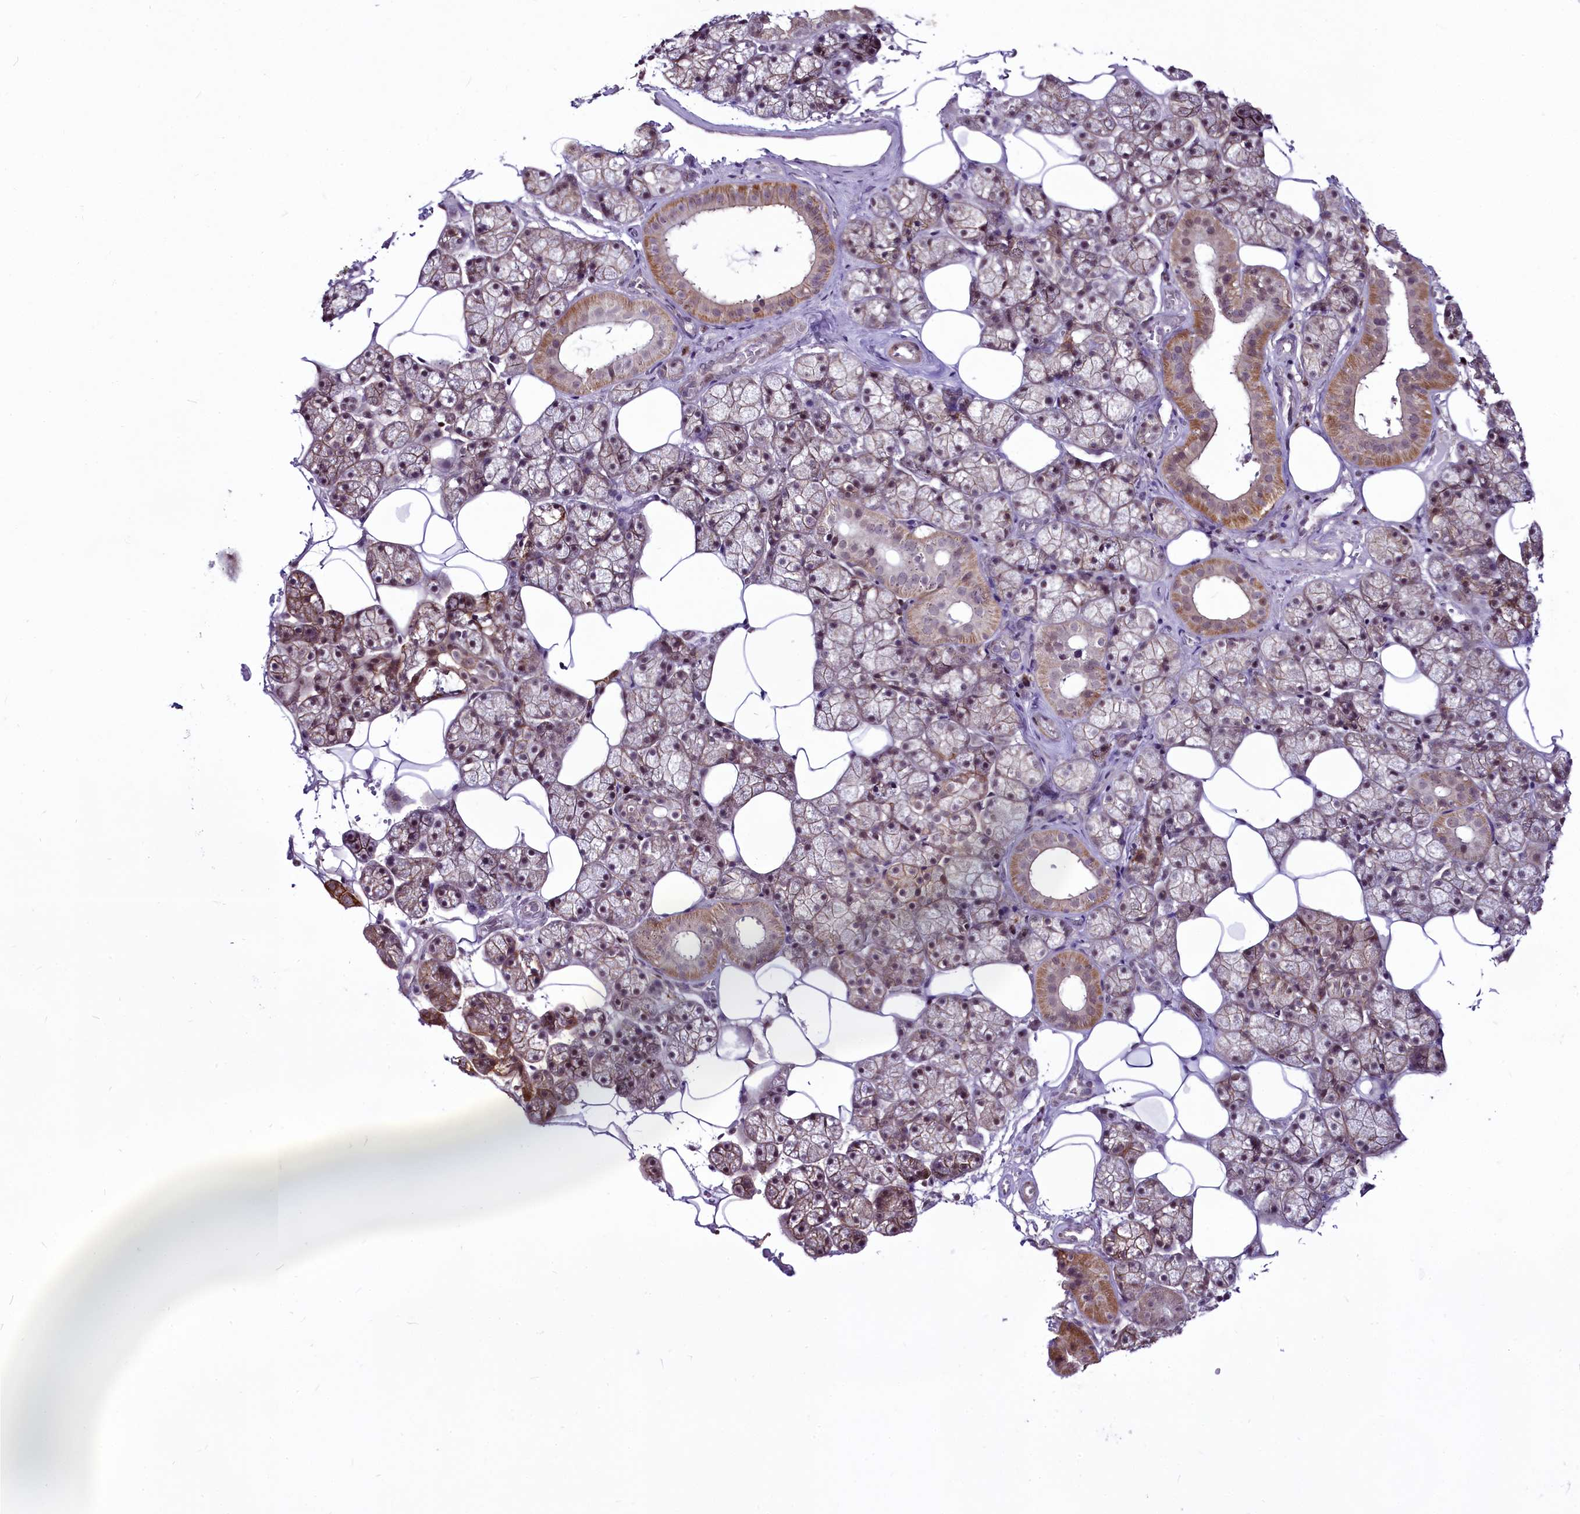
{"staining": {"intensity": "moderate", "quantity": "25%-75%", "location": "cytoplasmic/membranous"}, "tissue": "salivary gland", "cell_type": "Glandular cells", "image_type": "normal", "snomed": [{"axis": "morphology", "description": "Normal tissue, NOS"}, {"axis": "topography", "description": "Salivary gland"}], "caption": "A high-resolution image shows IHC staining of unremarkable salivary gland, which demonstrates moderate cytoplasmic/membranous expression in about 25%-75% of glandular cells.", "gene": "RSBN1", "patient": {"sex": "male", "age": 62}}